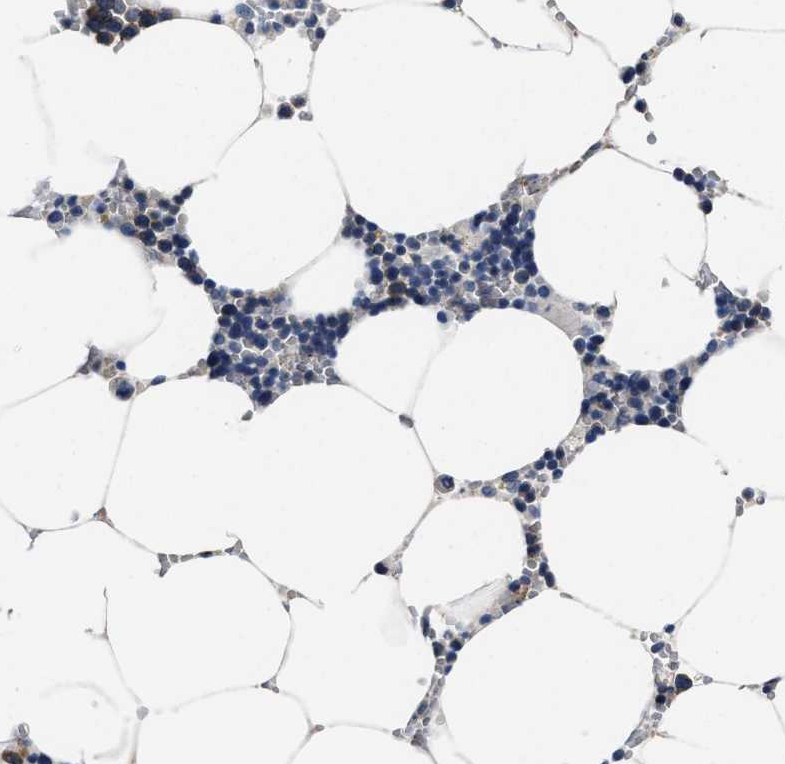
{"staining": {"intensity": "negative", "quantity": "none", "location": "none"}, "tissue": "bone marrow", "cell_type": "Hematopoietic cells", "image_type": "normal", "snomed": [{"axis": "morphology", "description": "Normal tissue, NOS"}, {"axis": "topography", "description": "Bone marrow"}], "caption": "This is an immunohistochemistry (IHC) micrograph of normal human bone marrow. There is no expression in hematopoietic cells.", "gene": "GHITM", "patient": {"sex": "male", "age": 70}}